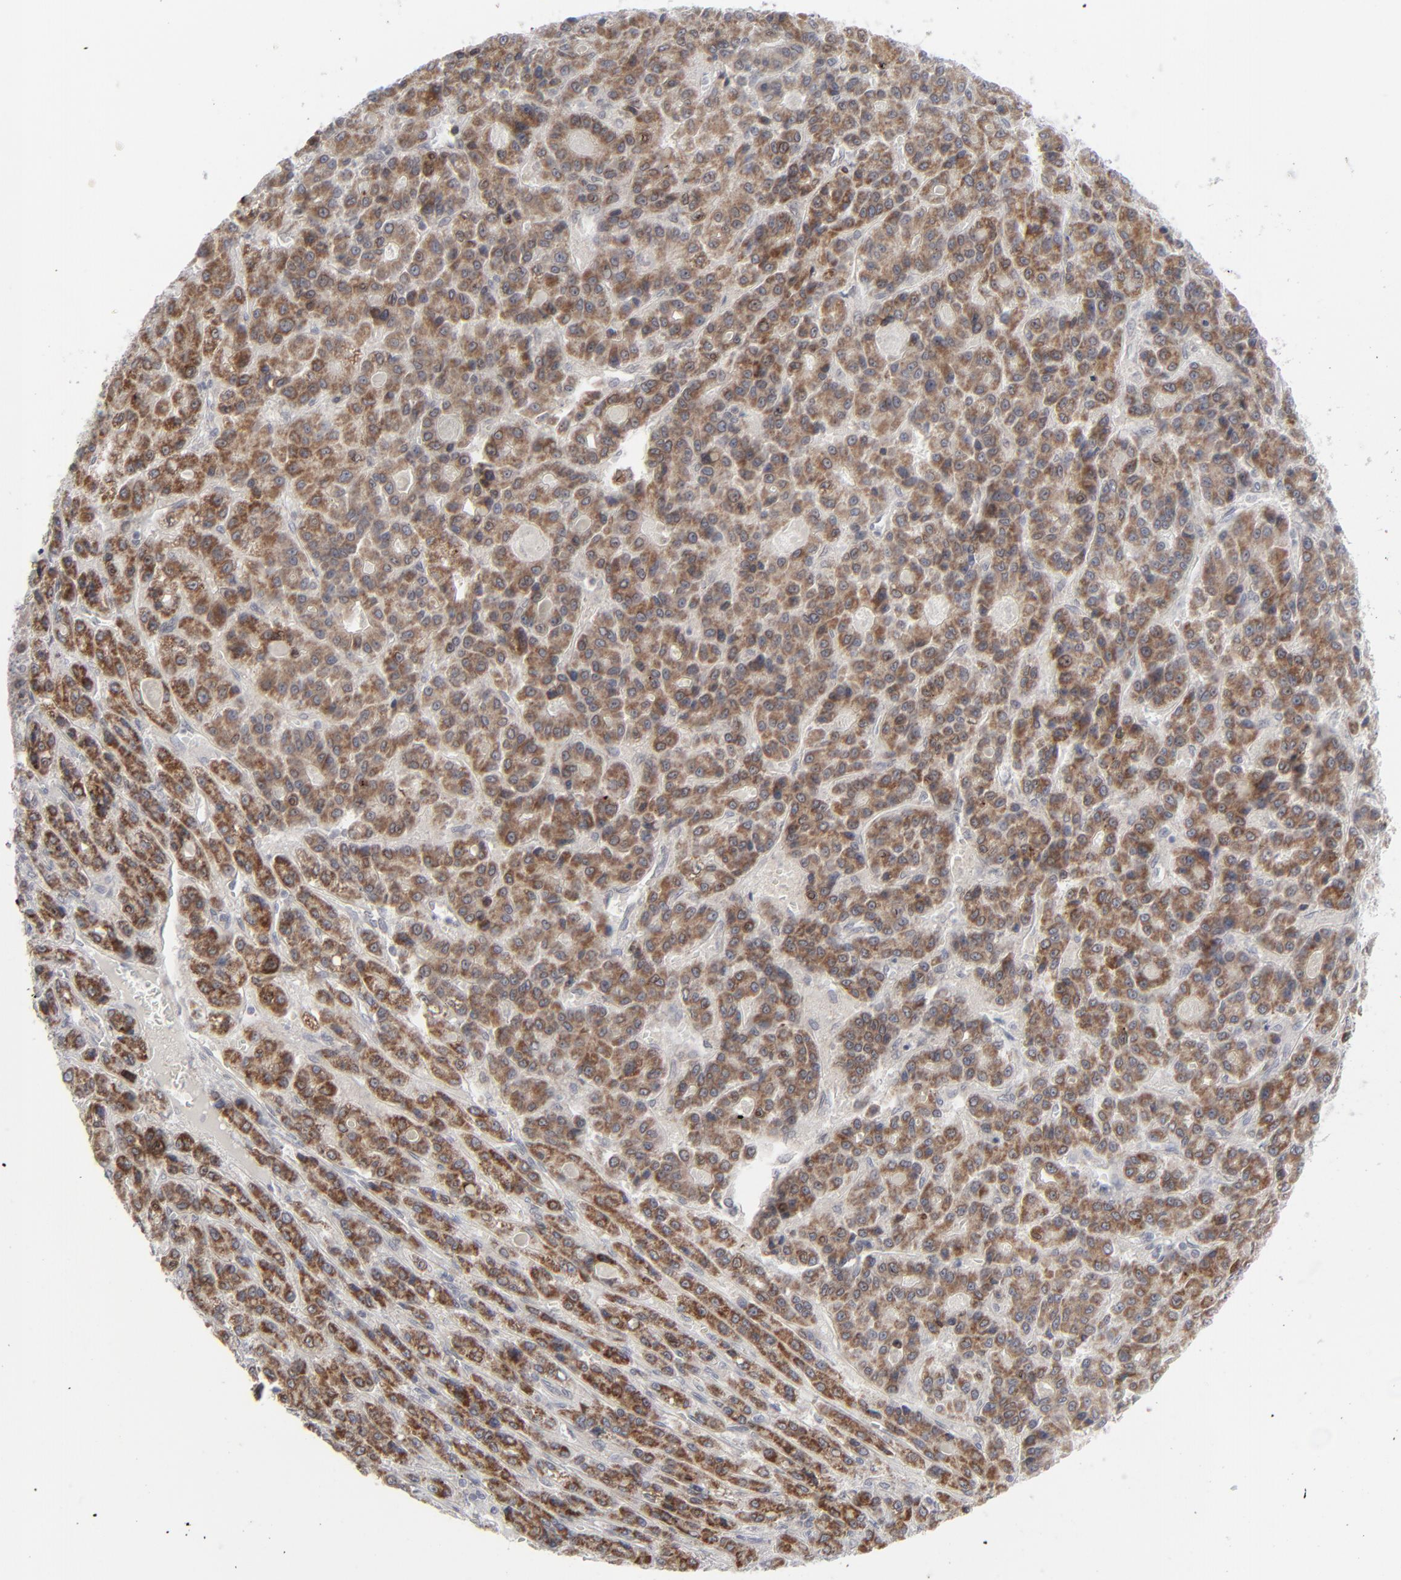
{"staining": {"intensity": "moderate", "quantity": ">75%", "location": "cytoplasmic/membranous"}, "tissue": "liver cancer", "cell_type": "Tumor cells", "image_type": "cancer", "snomed": [{"axis": "morphology", "description": "Carcinoma, Hepatocellular, NOS"}, {"axis": "topography", "description": "Liver"}], "caption": "An image showing moderate cytoplasmic/membranous staining in approximately >75% of tumor cells in liver cancer, as visualized by brown immunohistochemical staining.", "gene": "NUP88", "patient": {"sex": "male", "age": 70}}